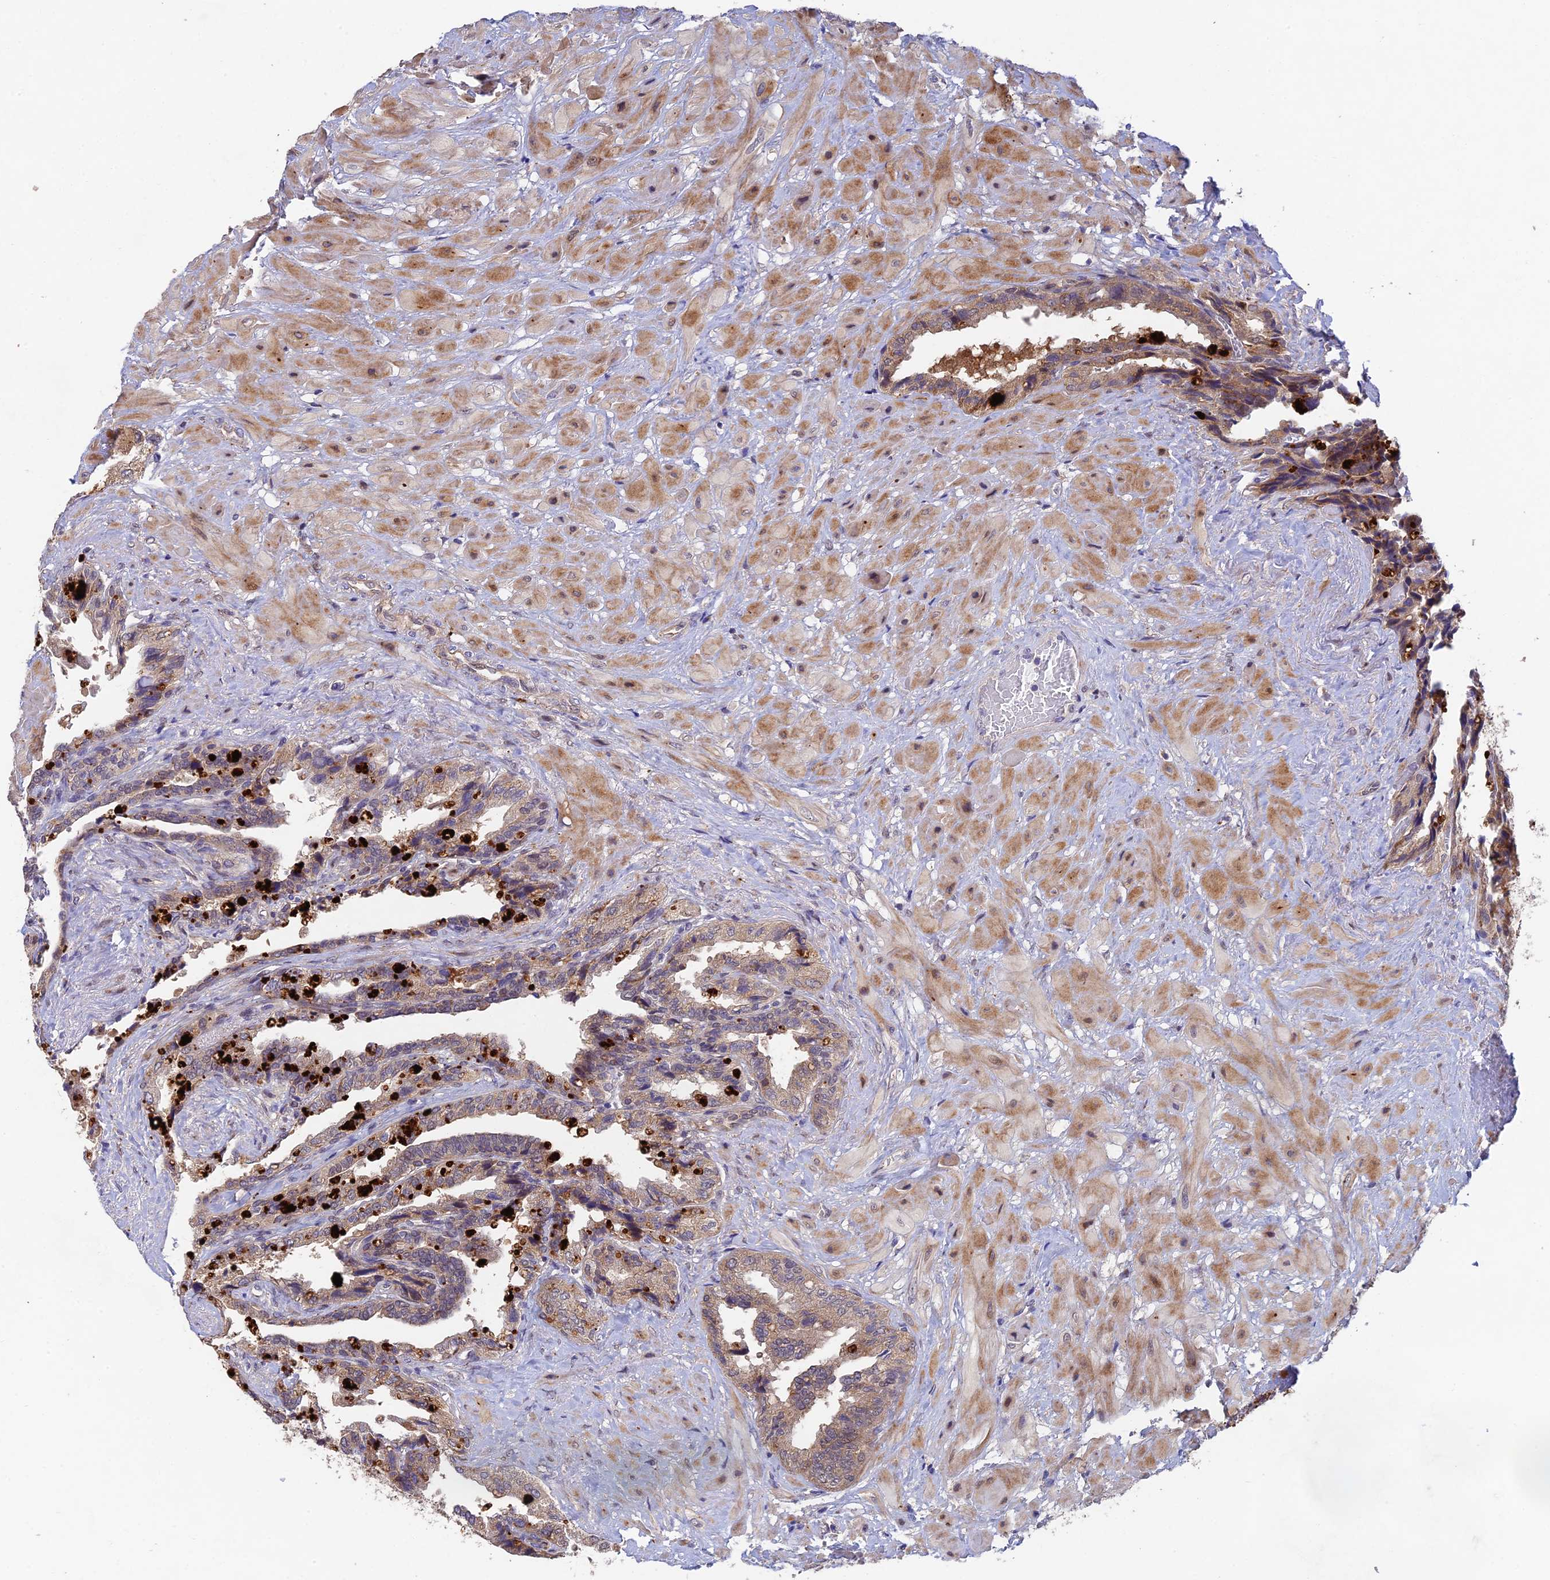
{"staining": {"intensity": "moderate", "quantity": ">75%", "location": "cytoplasmic/membranous"}, "tissue": "seminal vesicle", "cell_type": "Glandular cells", "image_type": "normal", "snomed": [{"axis": "morphology", "description": "Normal tissue, NOS"}, {"axis": "topography", "description": "Seminal veicle"}, {"axis": "topography", "description": "Peripheral nerve tissue"}], "caption": "Protein expression by IHC reveals moderate cytoplasmic/membranous expression in about >75% of glandular cells in unremarkable seminal vesicle.", "gene": "NSMCE1", "patient": {"sex": "male", "age": 60}}